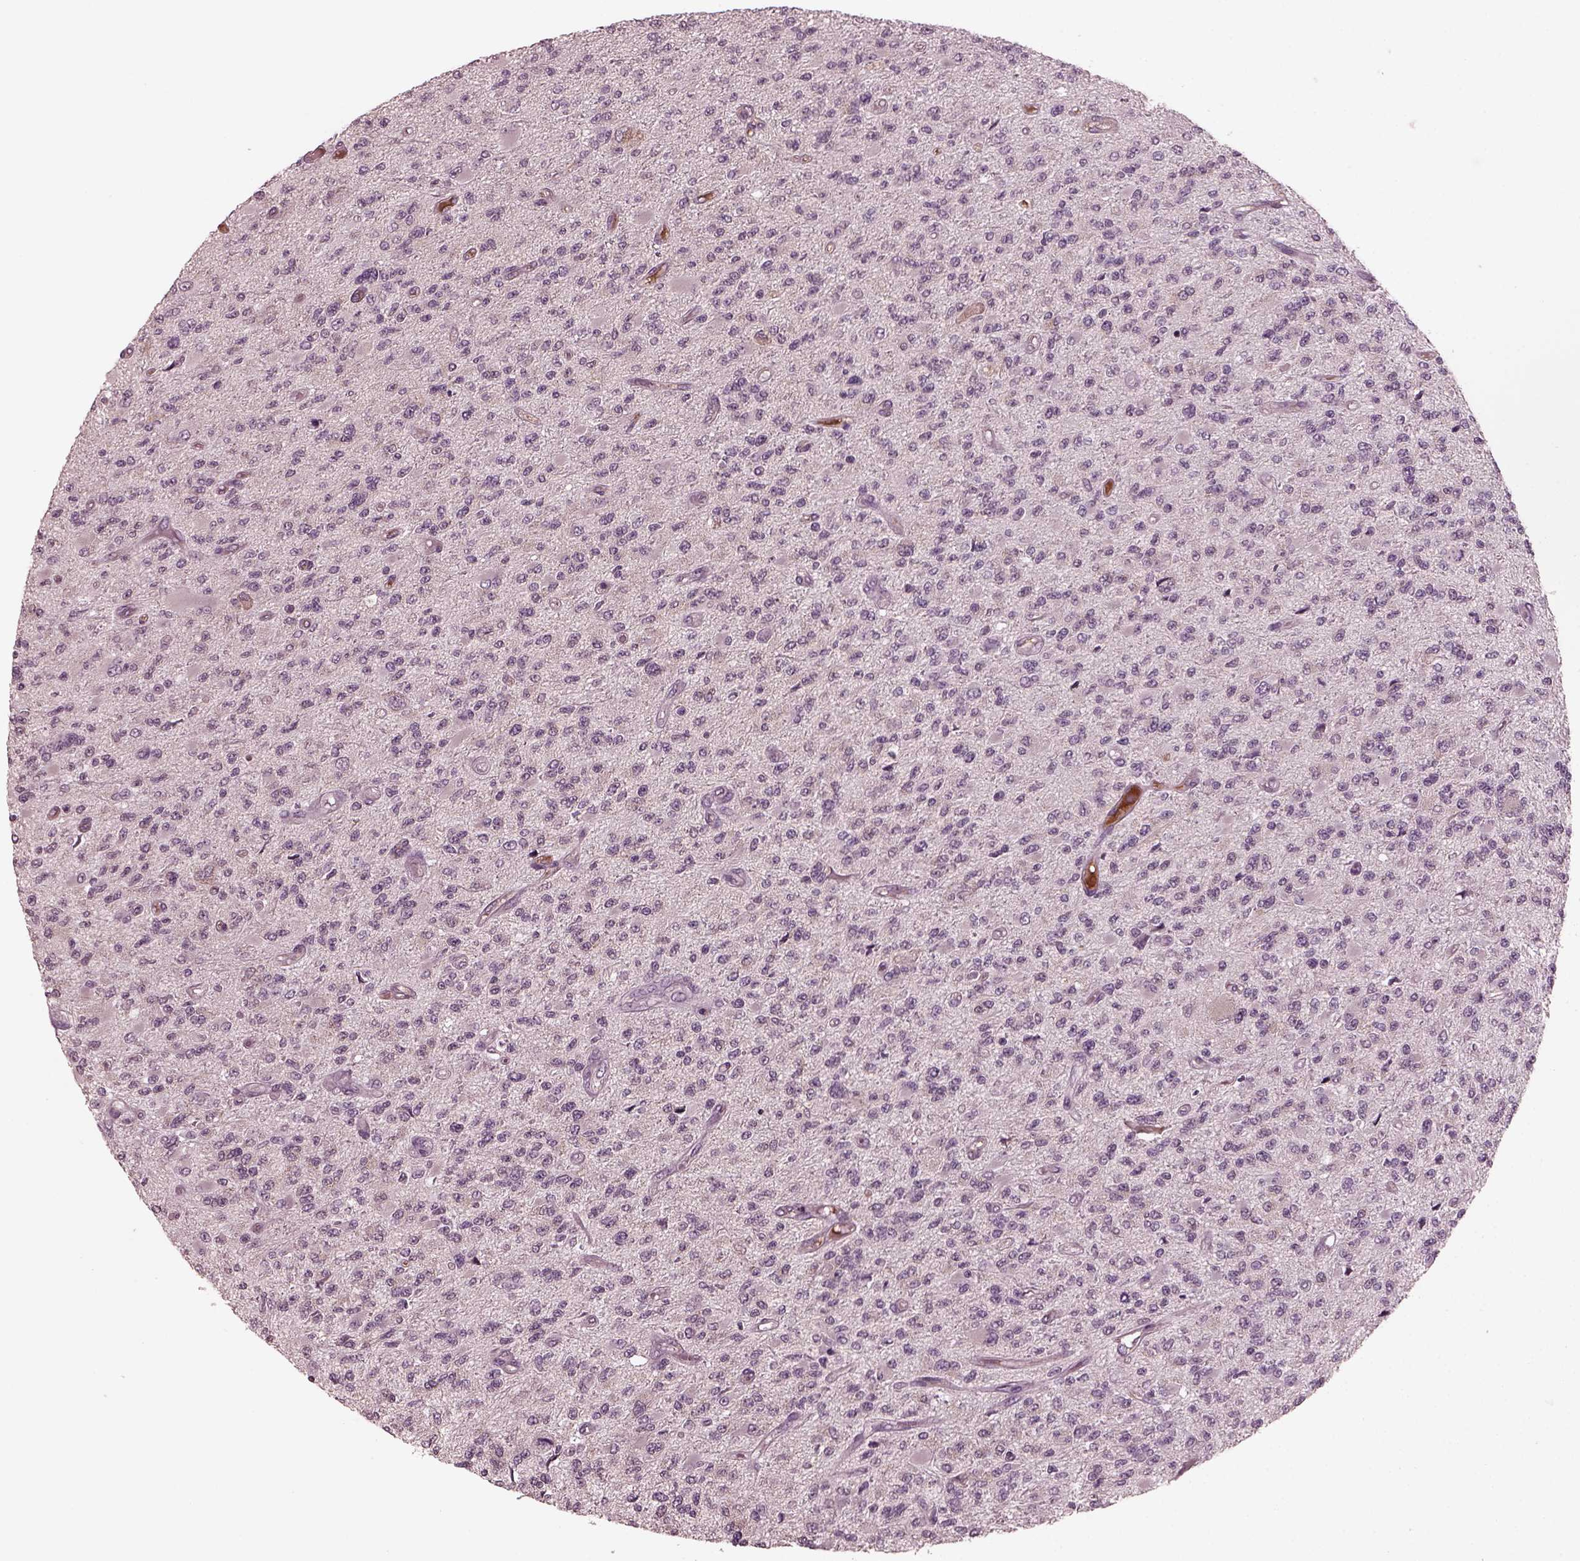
{"staining": {"intensity": "negative", "quantity": "none", "location": "none"}, "tissue": "glioma", "cell_type": "Tumor cells", "image_type": "cancer", "snomed": [{"axis": "morphology", "description": "Glioma, malignant, High grade"}, {"axis": "topography", "description": "Brain"}], "caption": "There is no significant expression in tumor cells of glioma. Nuclei are stained in blue.", "gene": "PORCN", "patient": {"sex": "female", "age": 63}}